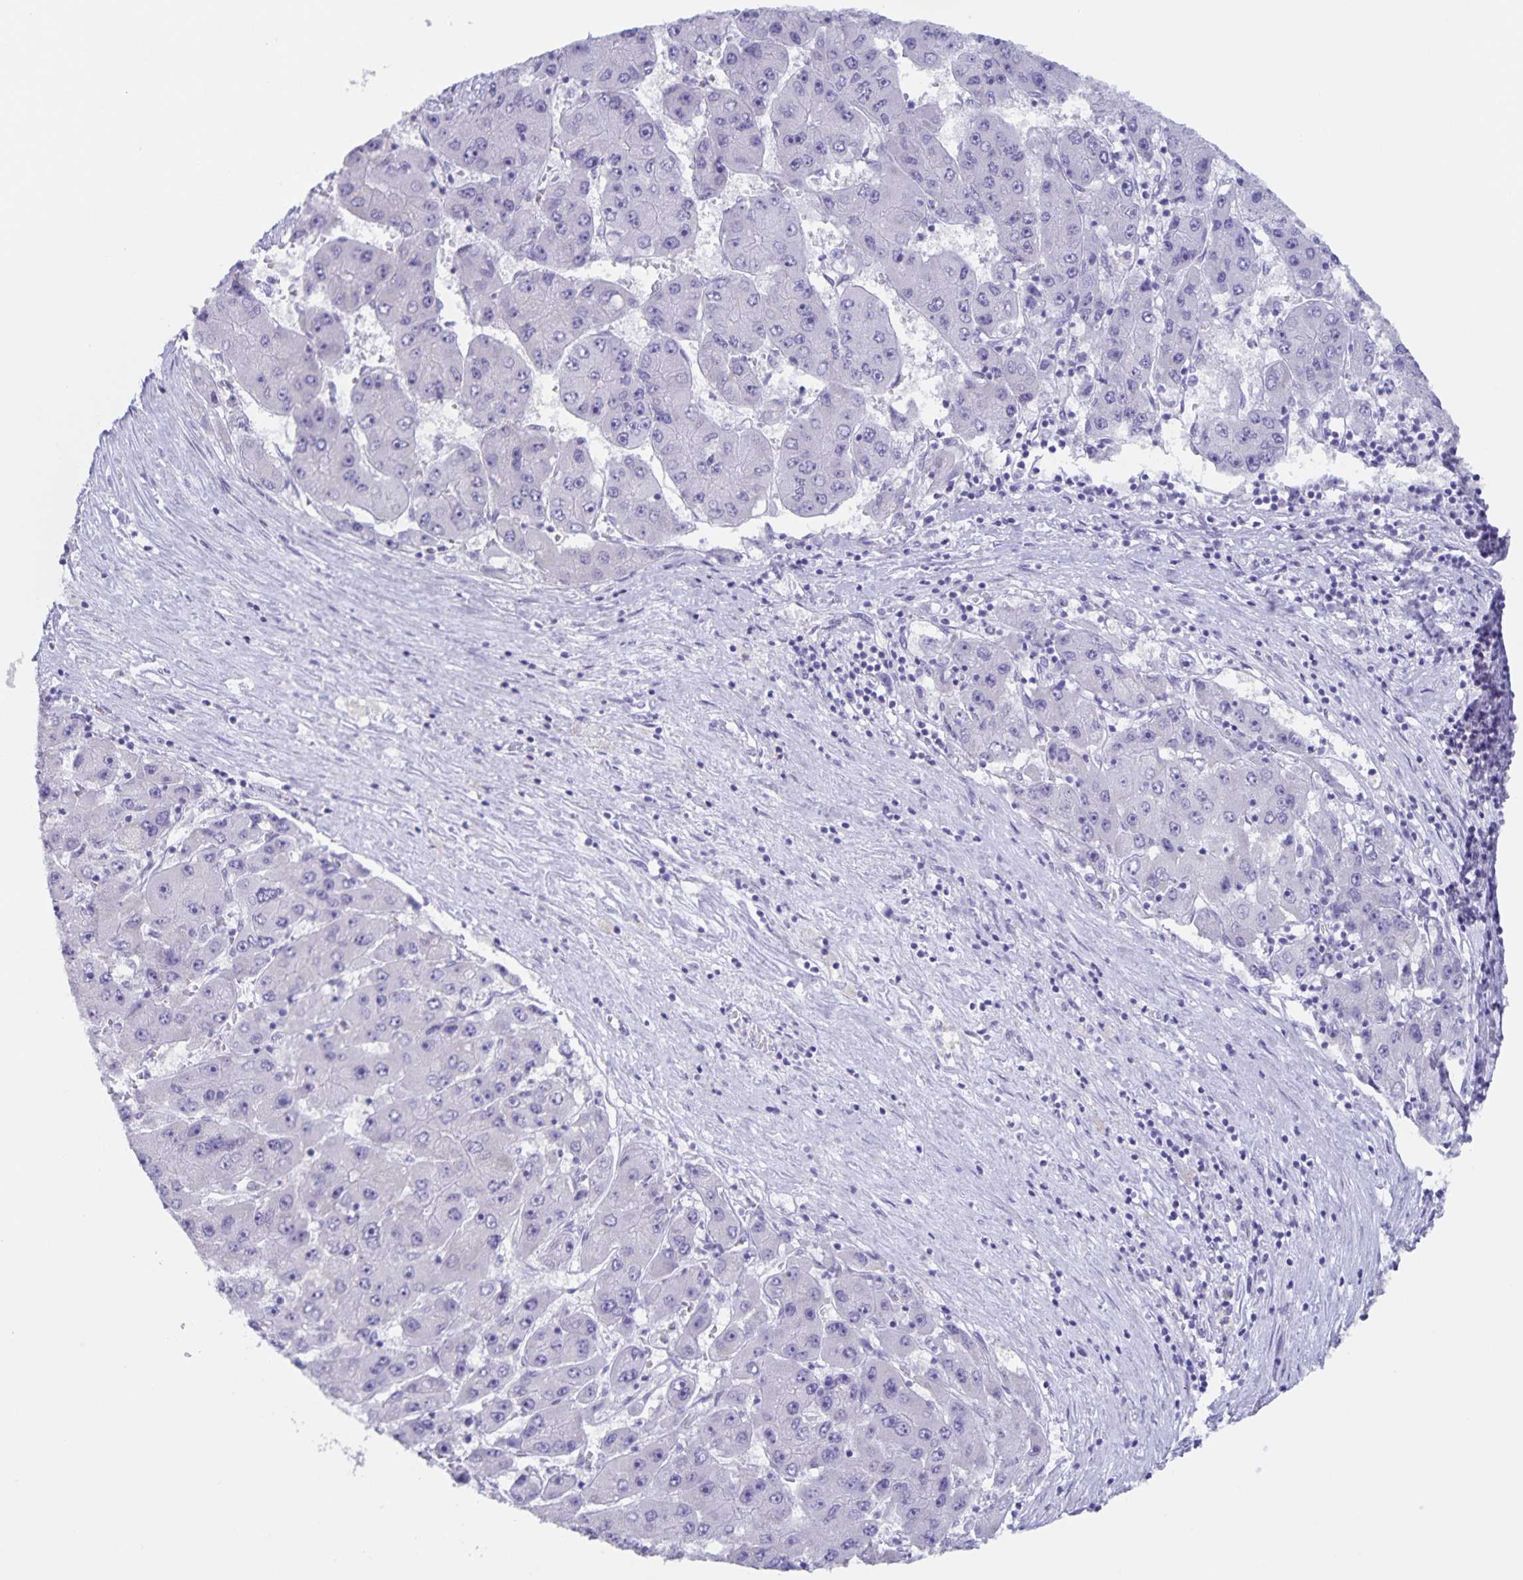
{"staining": {"intensity": "negative", "quantity": "none", "location": "none"}, "tissue": "liver cancer", "cell_type": "Tumor cells", "image_type": "cancer", "snomed": [{"axis": "morphology", "description": "Carcinoma, Hepatocellular, NOS"}, {"axis": "topography", "description": "Liver"}], "caption": "Tumor cells show no significant positivity in hepatocellular carcinoma (liver).", "gene": "AQP4", "patient": {"sex": "female", "age": 61}}